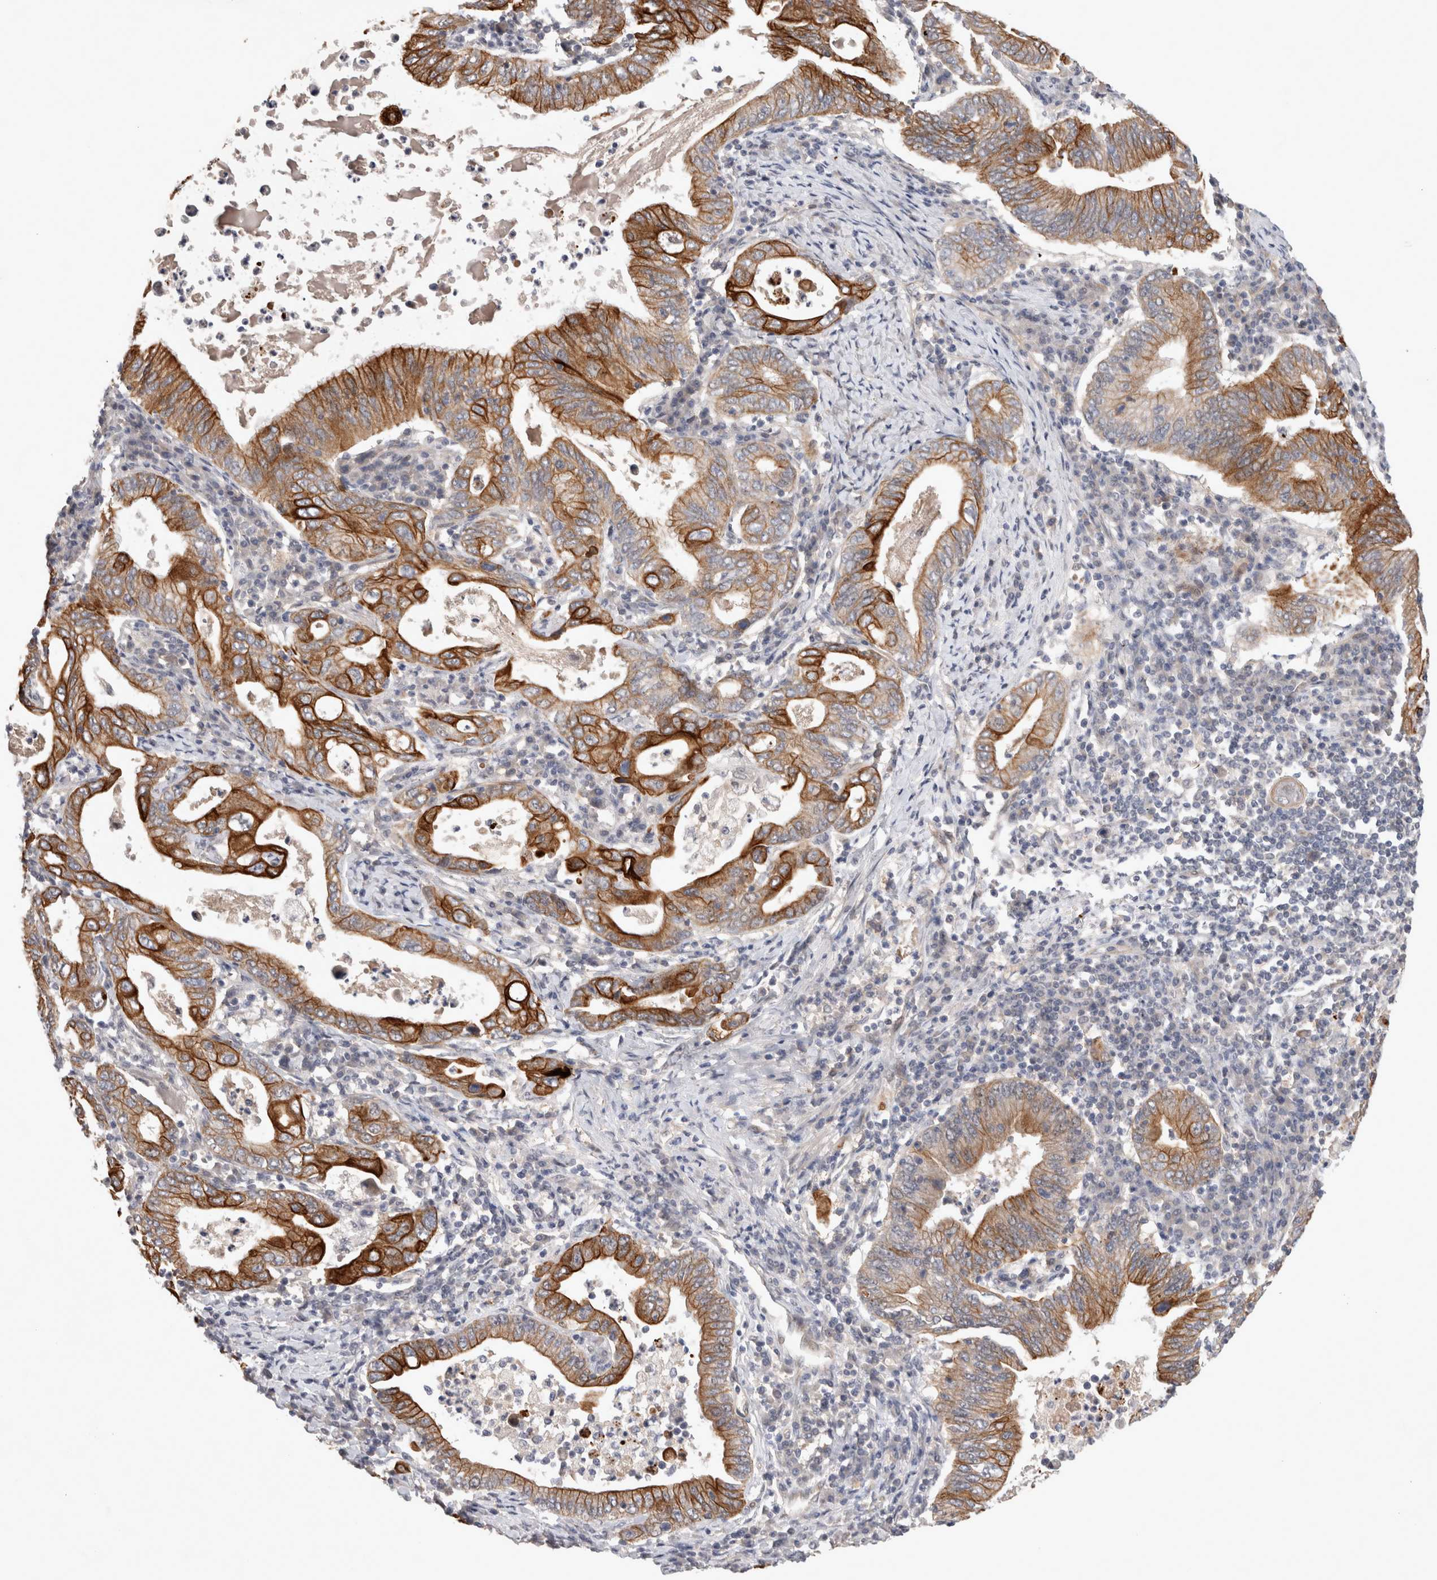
{"staining": {"intensity": "moderate", "quantity": ">75%", "location": "cytoplasmic/membranous"}, "tissue": "stomach cancer", "cell_type": "Tumor cells", "image_type": "cancer", "snomed": [{"axis": "morphology", "description": "Normal tissue, NOS"}, {"axis": "morphology", "description": "Adenocarcinoma, NOS"}, {"axis": "topography", "description": "Esophagus"}, {"axis": "topography", "description": "Stomach, upper"}, {"axis": "topography", "description": "Peripheral nerve tissue"}], "caption": "Immunohistochemical staining of human adenocarcinoma (stomach) displays medium levels of moderate cytoplasmic/membranous protein staining in about >75% of tumor cells.", "gene": "CRISPLD1", "patient": {"sex": "male", "age": 62}}